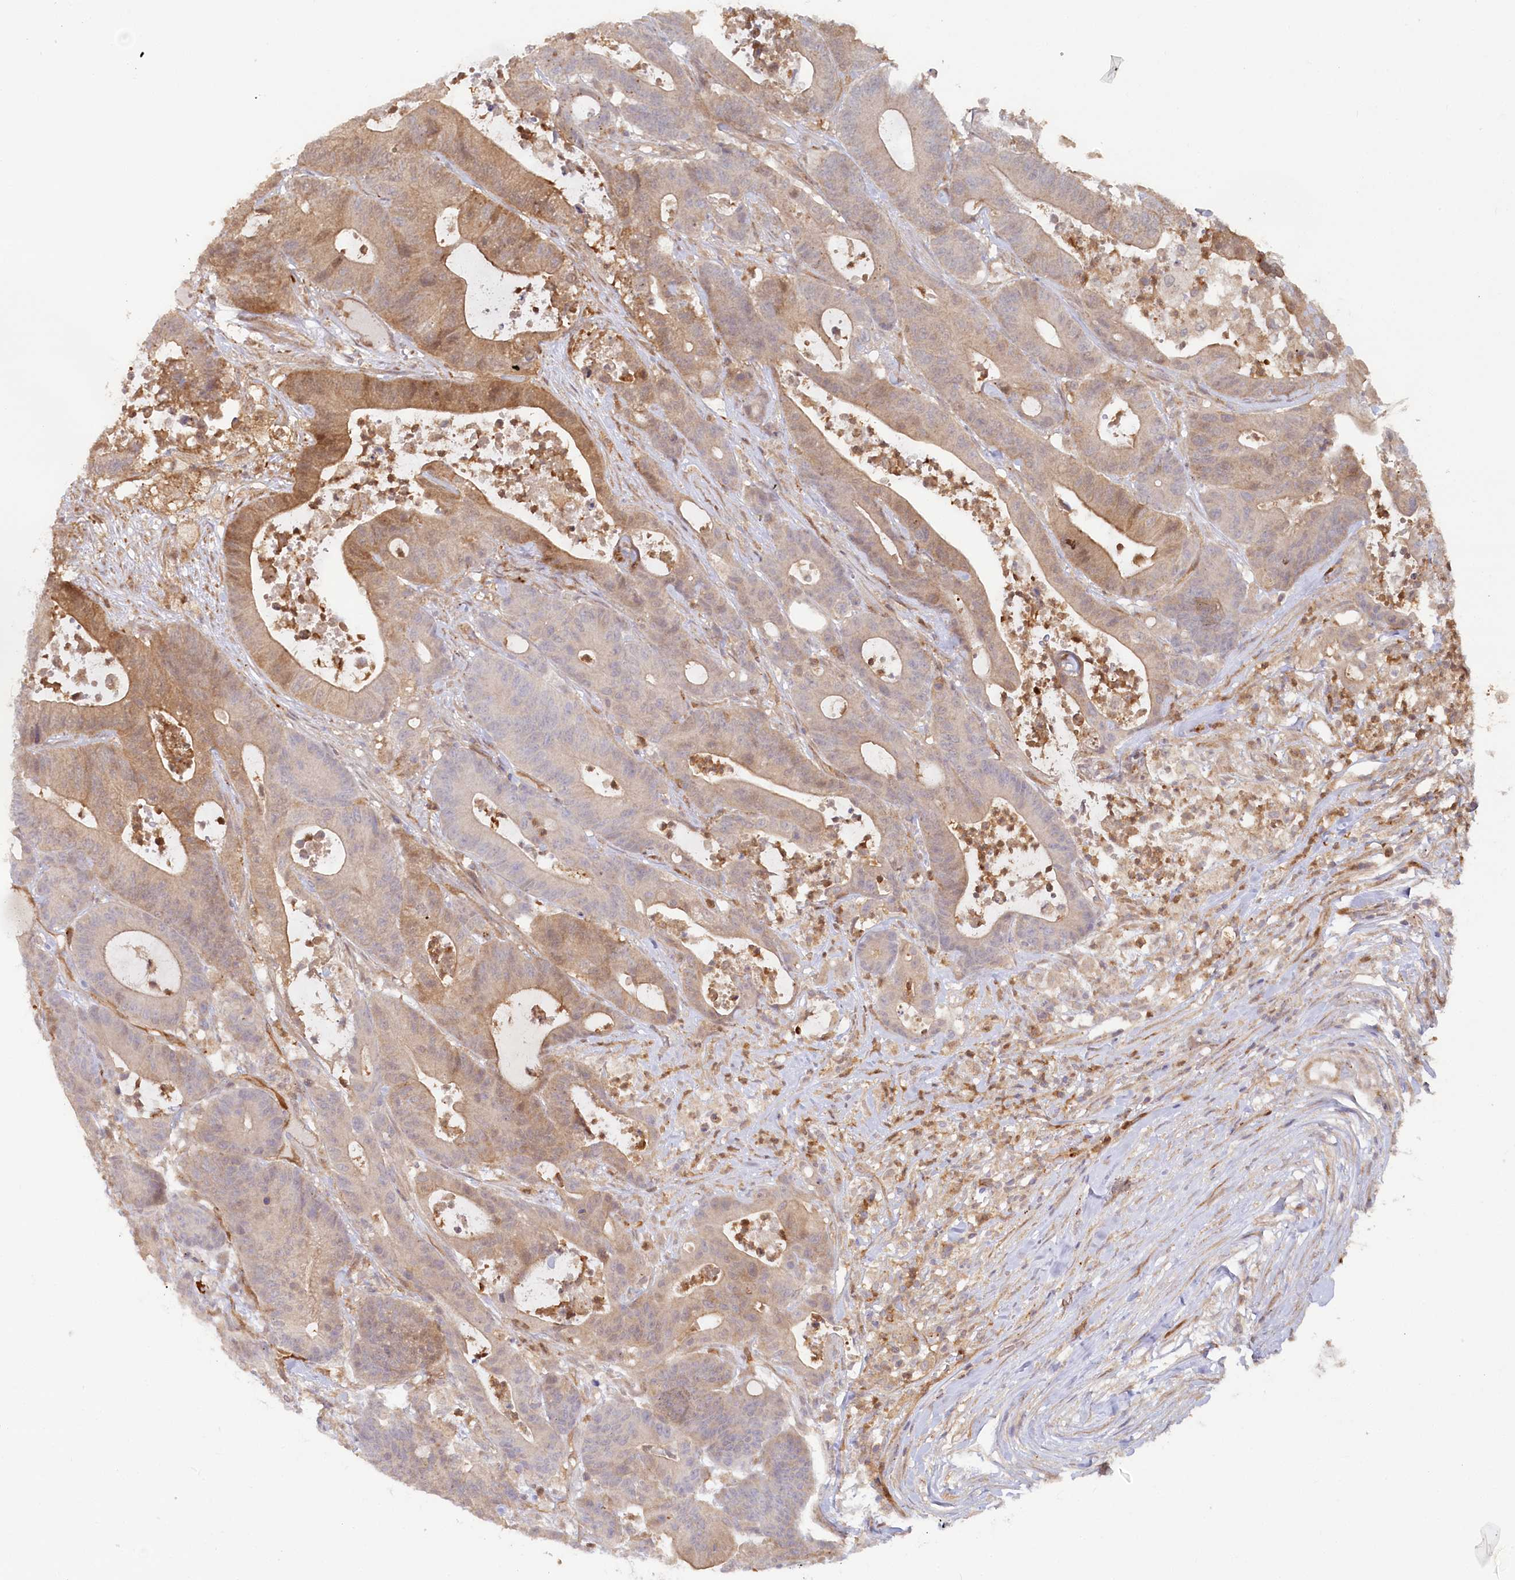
{"staining": {"intensity": "moderate", "quantity": "25%-75%", "location": "cytoplasmic/membranous,nuclear"}, "tissue": "colorectal cancer", "cell_type": "Tumor cells", "image_type": "cancer", "snomed": [{"axis": "morphology", "description": "Adenocarcinoma, NOS"}, {"axis": "topography", "description": "Colon"}], "caption": "A micrograph showing moderate cytoplasmic/membranous and nuclear expression in about 25%-75% of tumor cells in colorectal adenocarcinoma, as visualized by brown immunohistochemical staining.", "gene": "GBE1", "patient": {"sex": "female", "age": 84}}